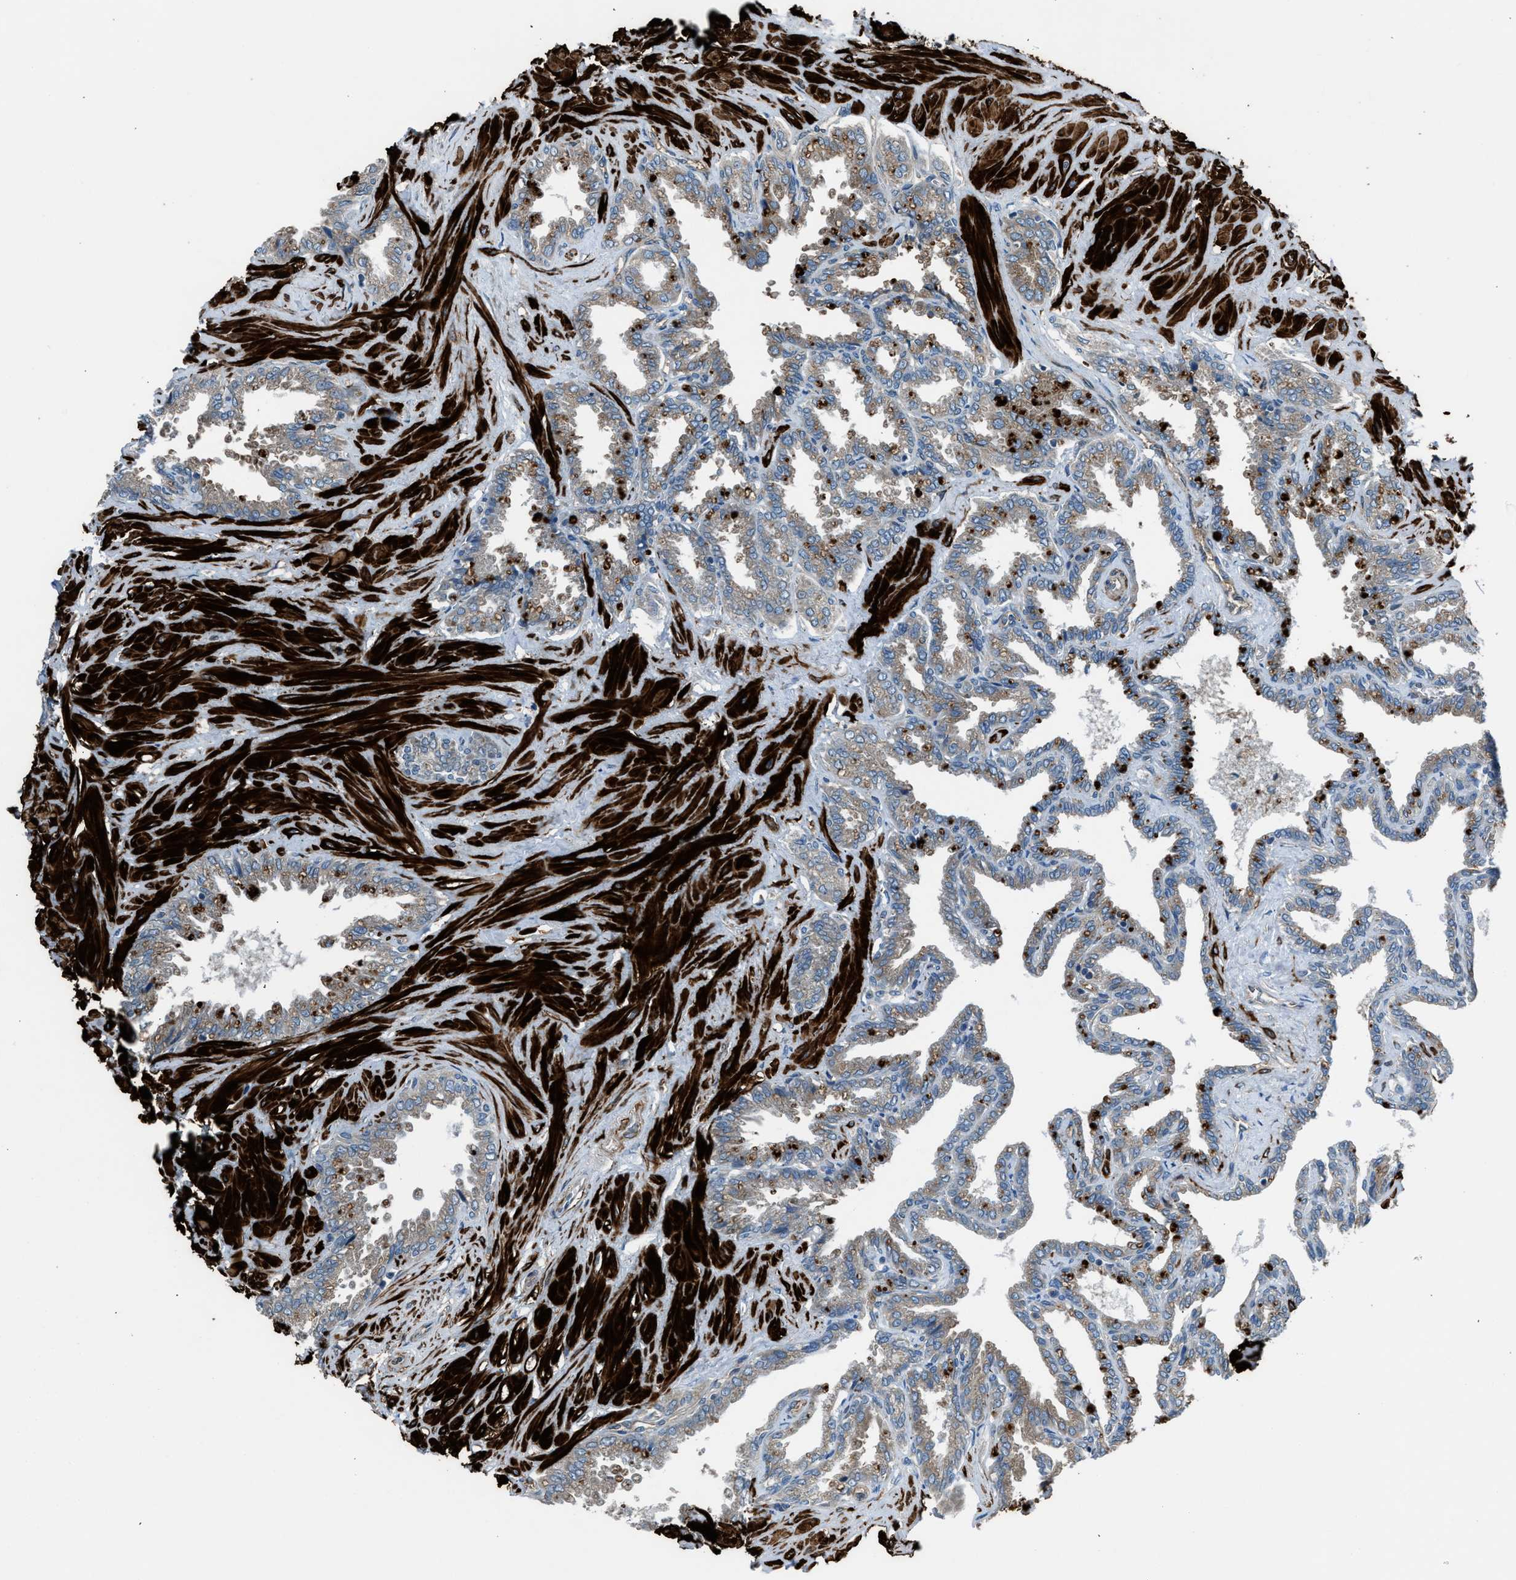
{"staining": {"intensity": "moderate", "quantity": "25%-75%", "location": "cytoplasmic/membranous"}, "tissue": "seminal vesicle", "cell_type": "Glandular cells", "image_type": "normal", "snomed": [{"axis": "morphology", "description": "Normal tissue, NOS"}, {"axis": "topography", "description": "Seminal veicle"}], "caption": "DAB immunohistochemical staining of unremarkable human seminal vesicle shows moderate cytoplasmic/membranous protein staining in approximately 25%-75% of glandular cells.", "gene": "LMBR1", "patient": {"sex": "male", "age": 46}}